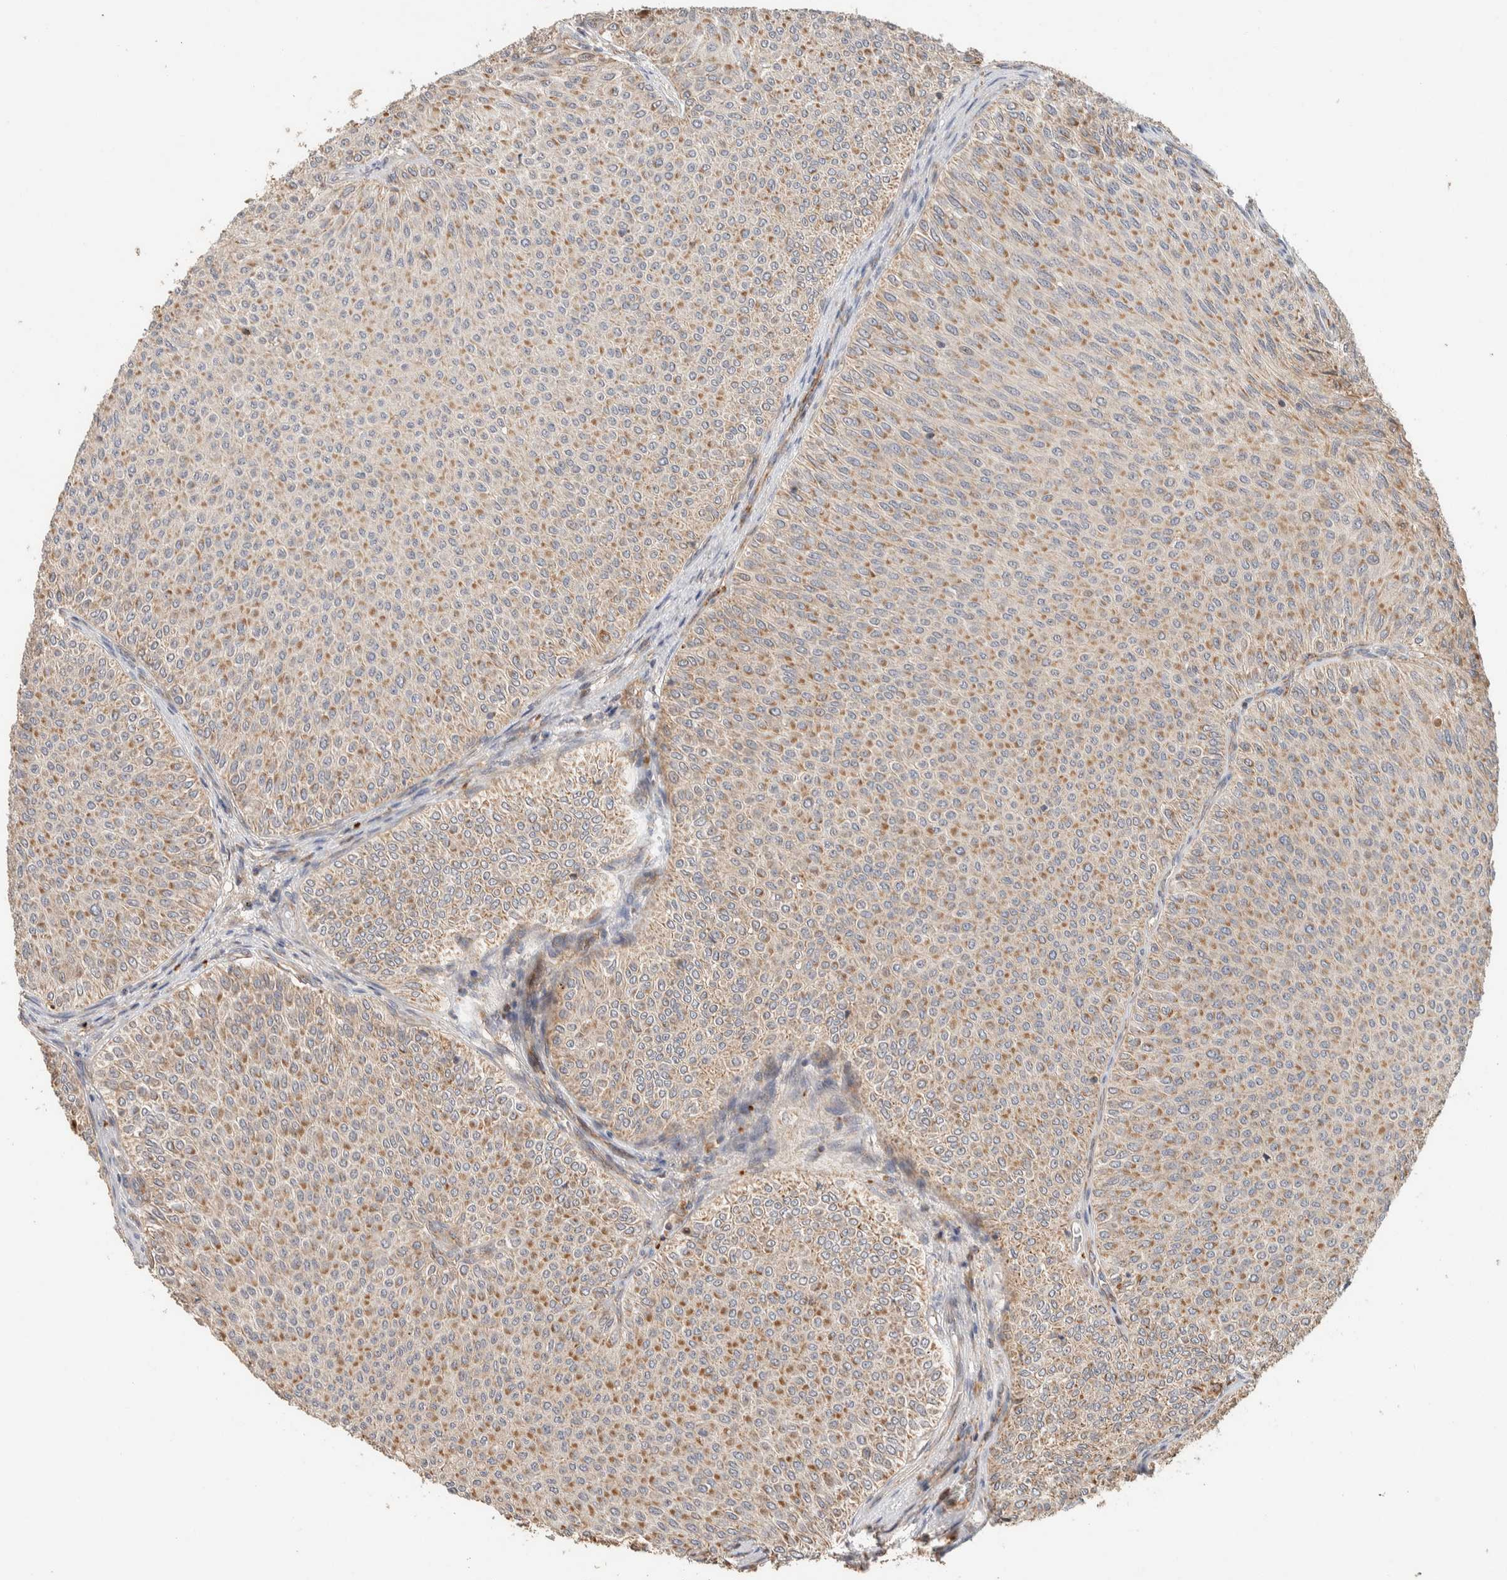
{"staining": {"intensity": "moderate", "quantity": ">75%", "location": "cytoplasmic/membranous"}, "tissue": "urothelial cancer", "cell_type": "Tumor cells", "image_type": "cancer", "snomed": [{"axis": "morphology", "description": "Urothelial carcinoma, Low grade"}, {"axis": "topography", "description": "Urinary bladder"}], "caption": "Low-grade urothelial carcinoma stained with a protein marker reveals moderate staining in tumor cells.", "gene": "KIF9", "patient": {"sex": "male", "age": 78}}